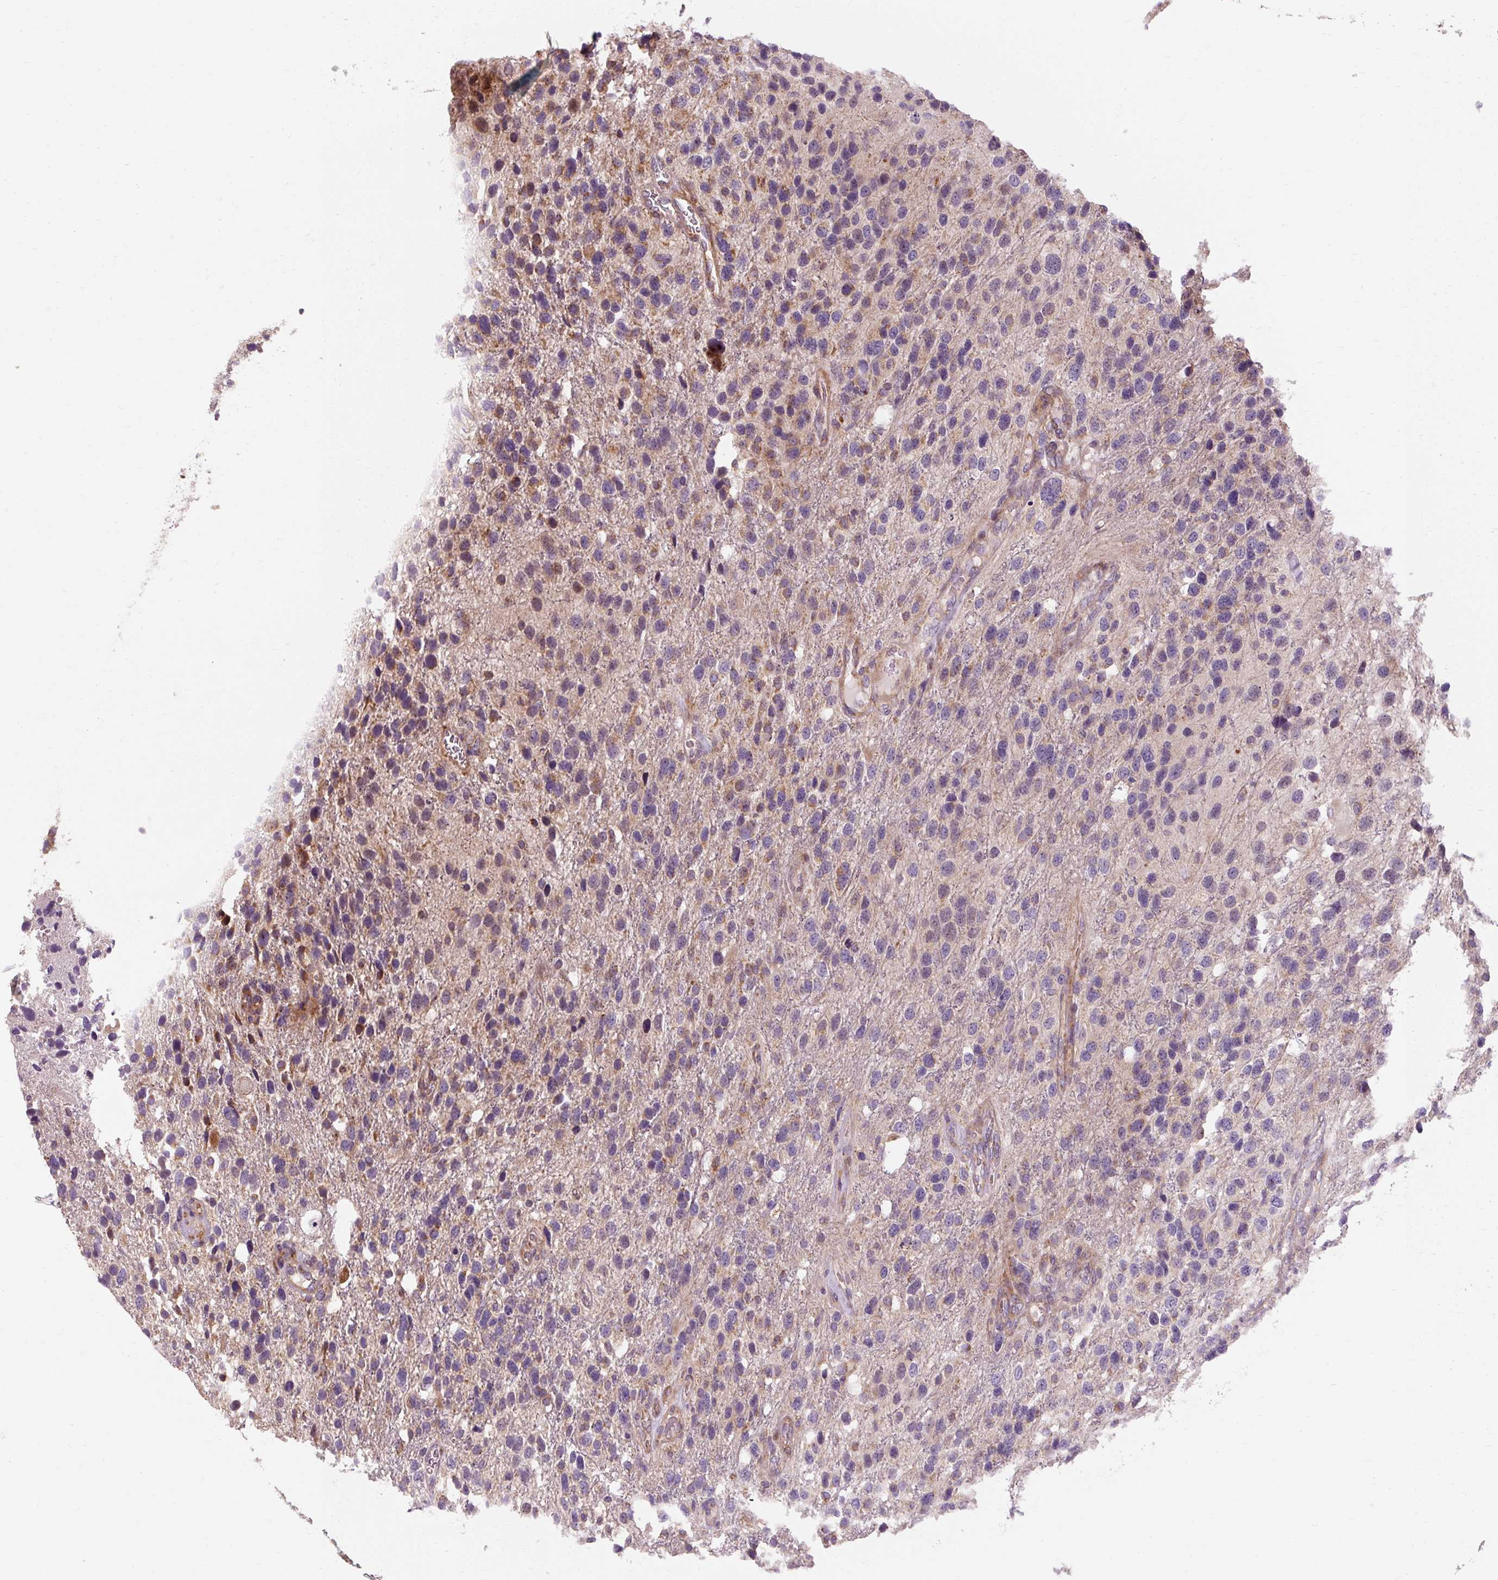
{"staining": {"intensity": "moderate", "quantity": "<25%", "location": "cytoplasmic/membranous"}, "tissue": "glioma", "cell_type": "Tumor cells", "image_type": "cancer", "snomed": [{"axis": "morphology", "description": "Glioma, malignant, High grade"}, {"axis": "topography", "description": "Brain"}], "caption": "A histopathology image of glioma stained for a protein demonstrates moderate cytoplasmic/membranous brown staining in tumor cells.", "gene": "PRSS48", "patient": {"sex": "female", "age": 58}}